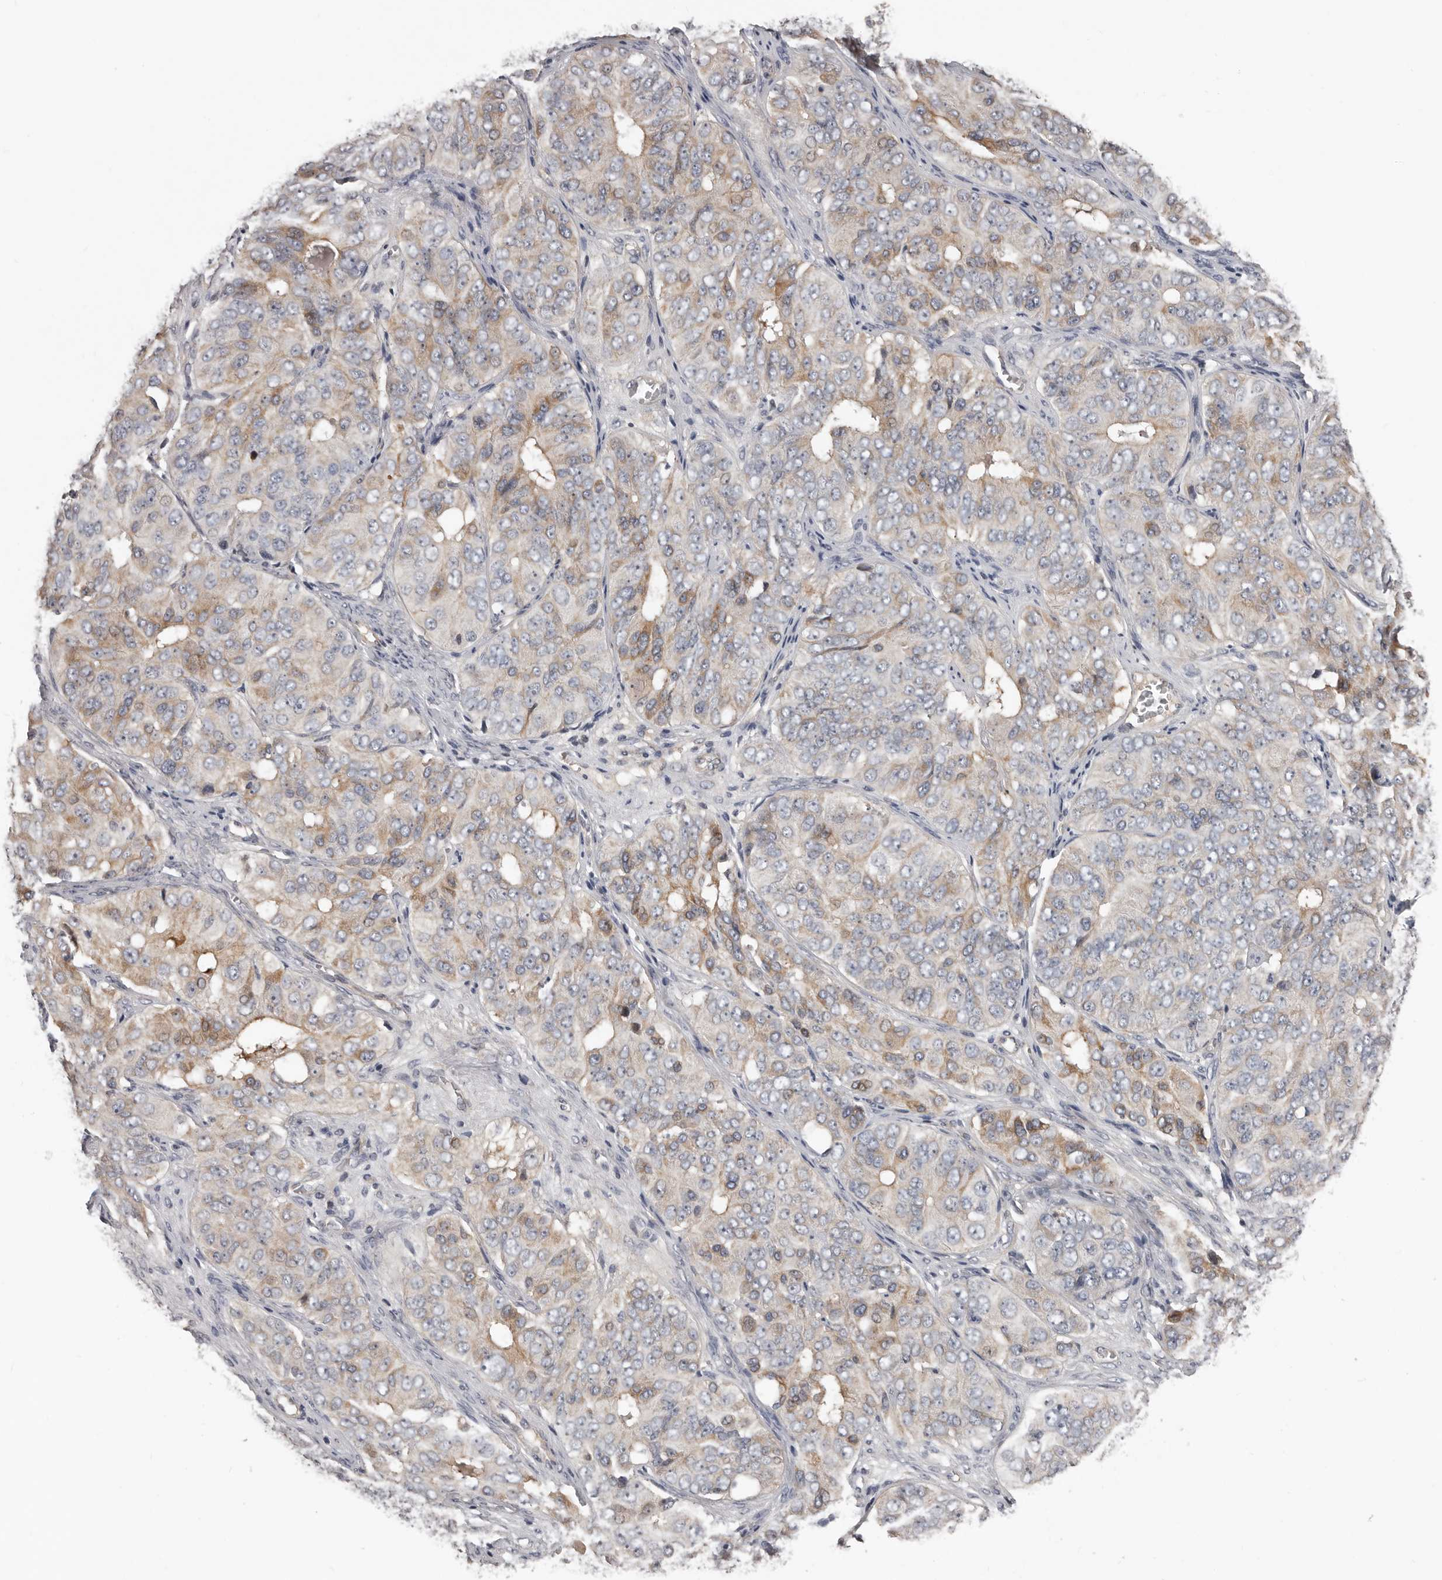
{"staining": {"intensity": "moderate", "quantity": "<25%", "location": "cytoplasmic/membranous"}, "tissue": "ovarian cancer", "cell_type": "Tumor cells", "image_type": "cancer", "snomed": [{"axis": "morphology", "description": "Carcinoma, endometroid"}, {"axis": "topography", "description": "Ovary"}], "caption": "Protein positivity by immunohistochemistry demonstrates moderate cytoplasmic/membranous positivity in approximately <25% of tumor cells in ovarian cancer.", "gene": "RNF217", "patient": {"sex": "female", "age": 51}}